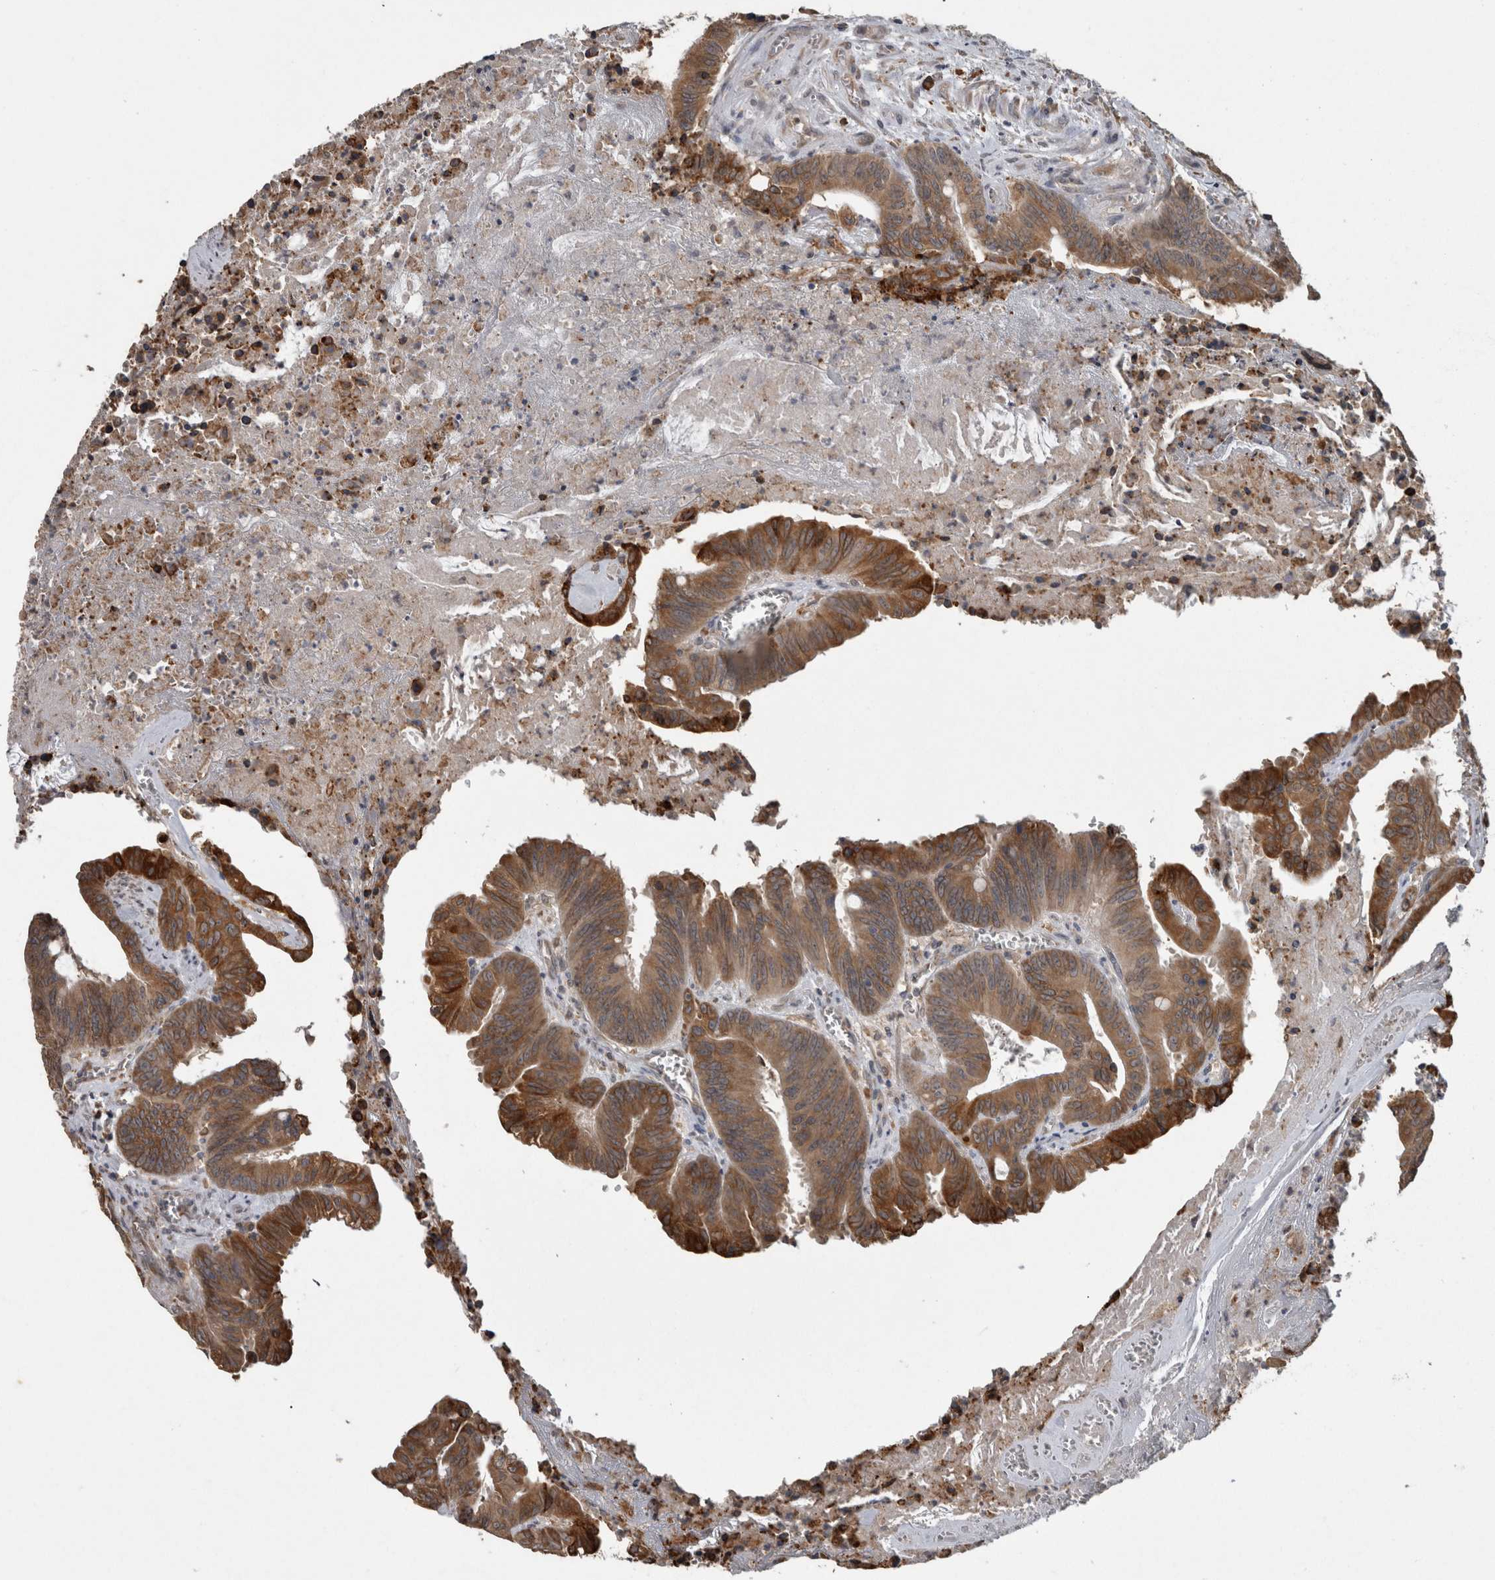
{"staining": {"intensity": "strong", "quantity": ">75%", "location": "cytoplasmic/membranous"}, "tissue": "colorectal cancer", "cell_type": "Tumor cells", "image_type": "cancer", "snomed": [{"axis": "morphology", "description": "Adenocarcinoma, NOS"}, {"axis": "topography", "description": "Colon"}], "caption": "Brown immunohistochemical staining in human colorectal cancer (adenocarcinoma) shows strong cytoplasmic/membranous positivity in about >75% of tumor cells.", "gene": "ADGRL3", "patient": {"sex": "male", "age": 45}}